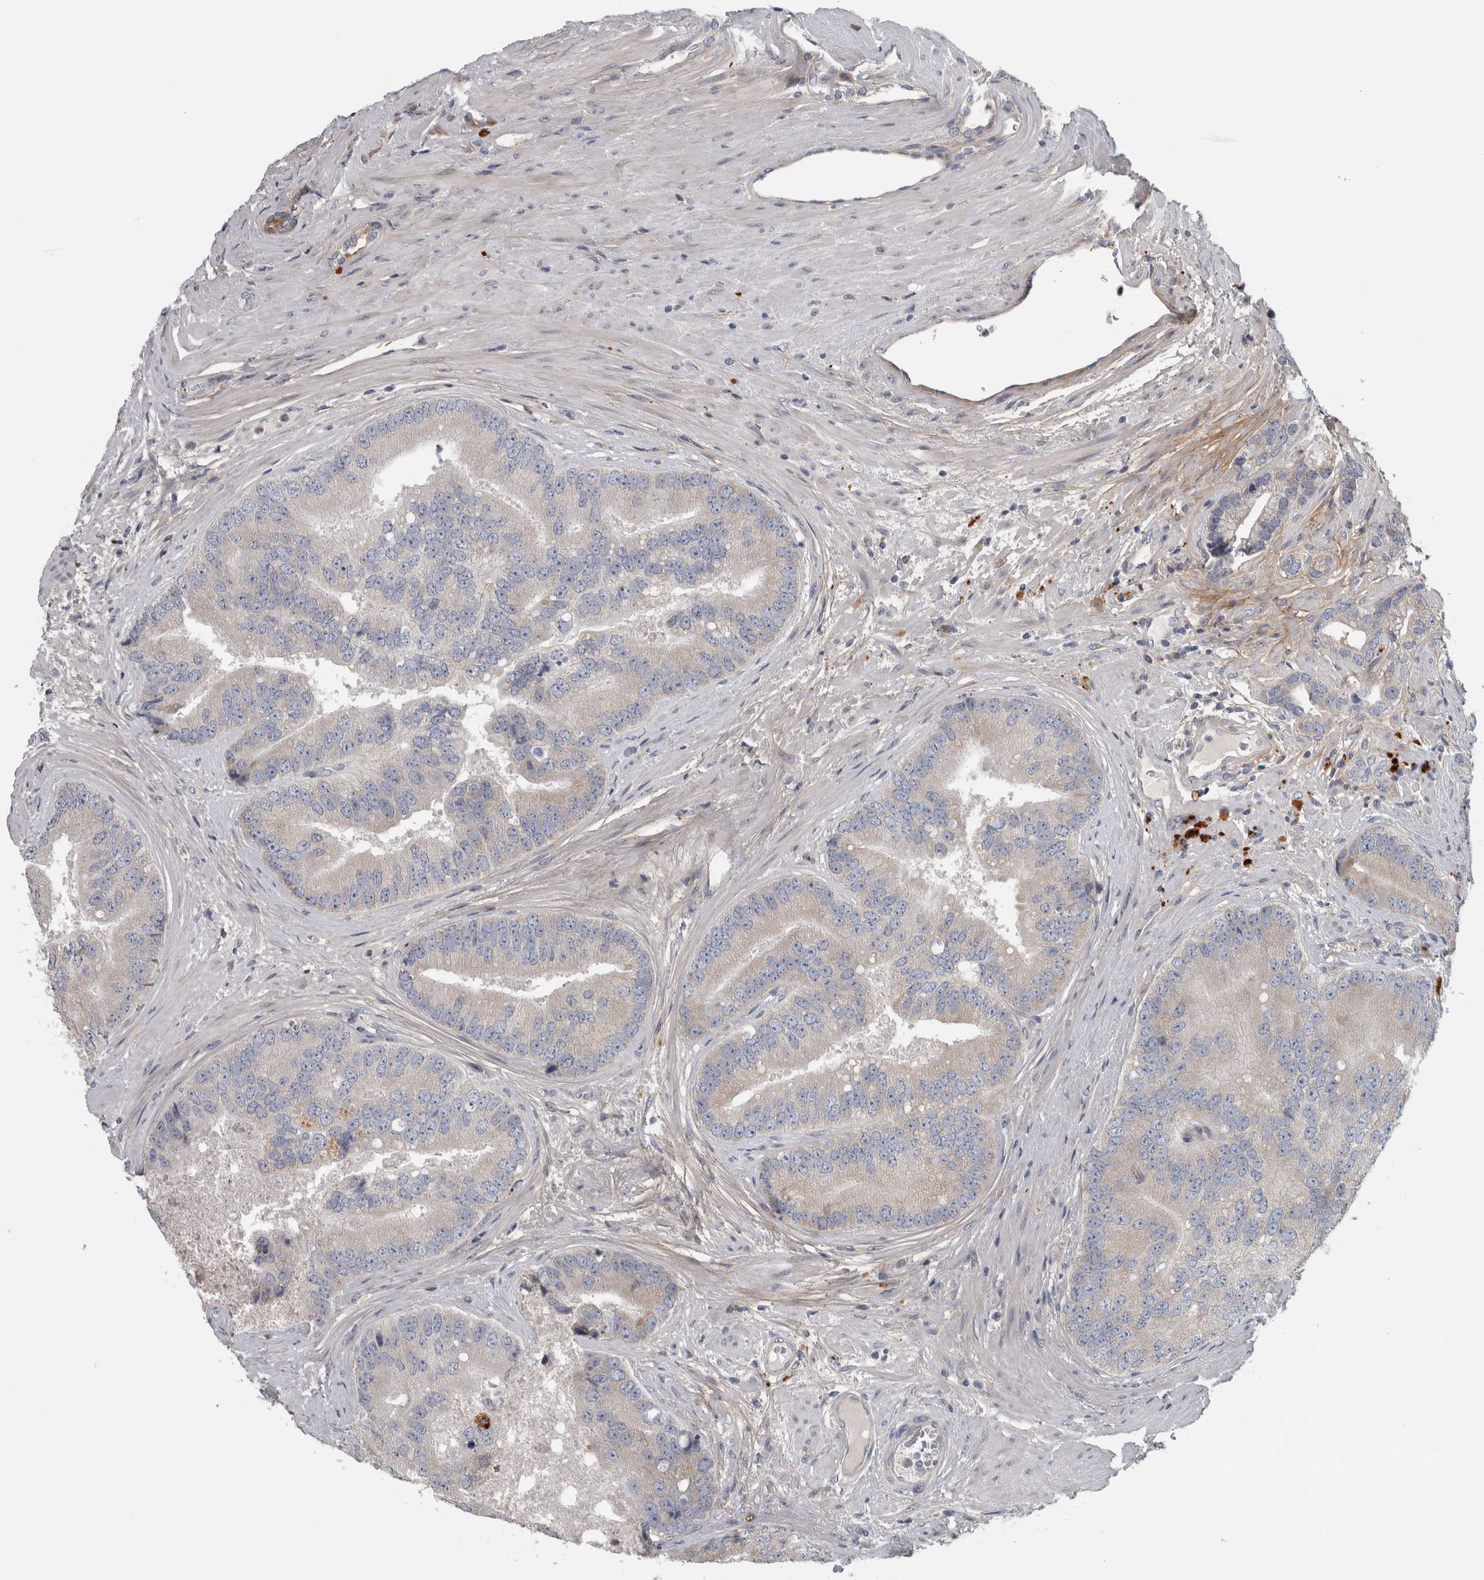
{"staining": {"intensity": "negative", "quantity": "none", "location": "none"}, "tissue": "prostate cancer", "cell_type": "Tumor cells", "image_type": "cancer", "snomed": [{"axis": "morphology", "description": "Adenocarcinoma, High grade"}, {"axis": "topography", "description": "Prostate"}], "caption": "This is an IHC micrograph of prostate cancer (adenocarcinoma (high-grade)). There is no expression in tumor cells.", "gene": "ATXN2", "patient": {"sex": "male", "age": 70}}